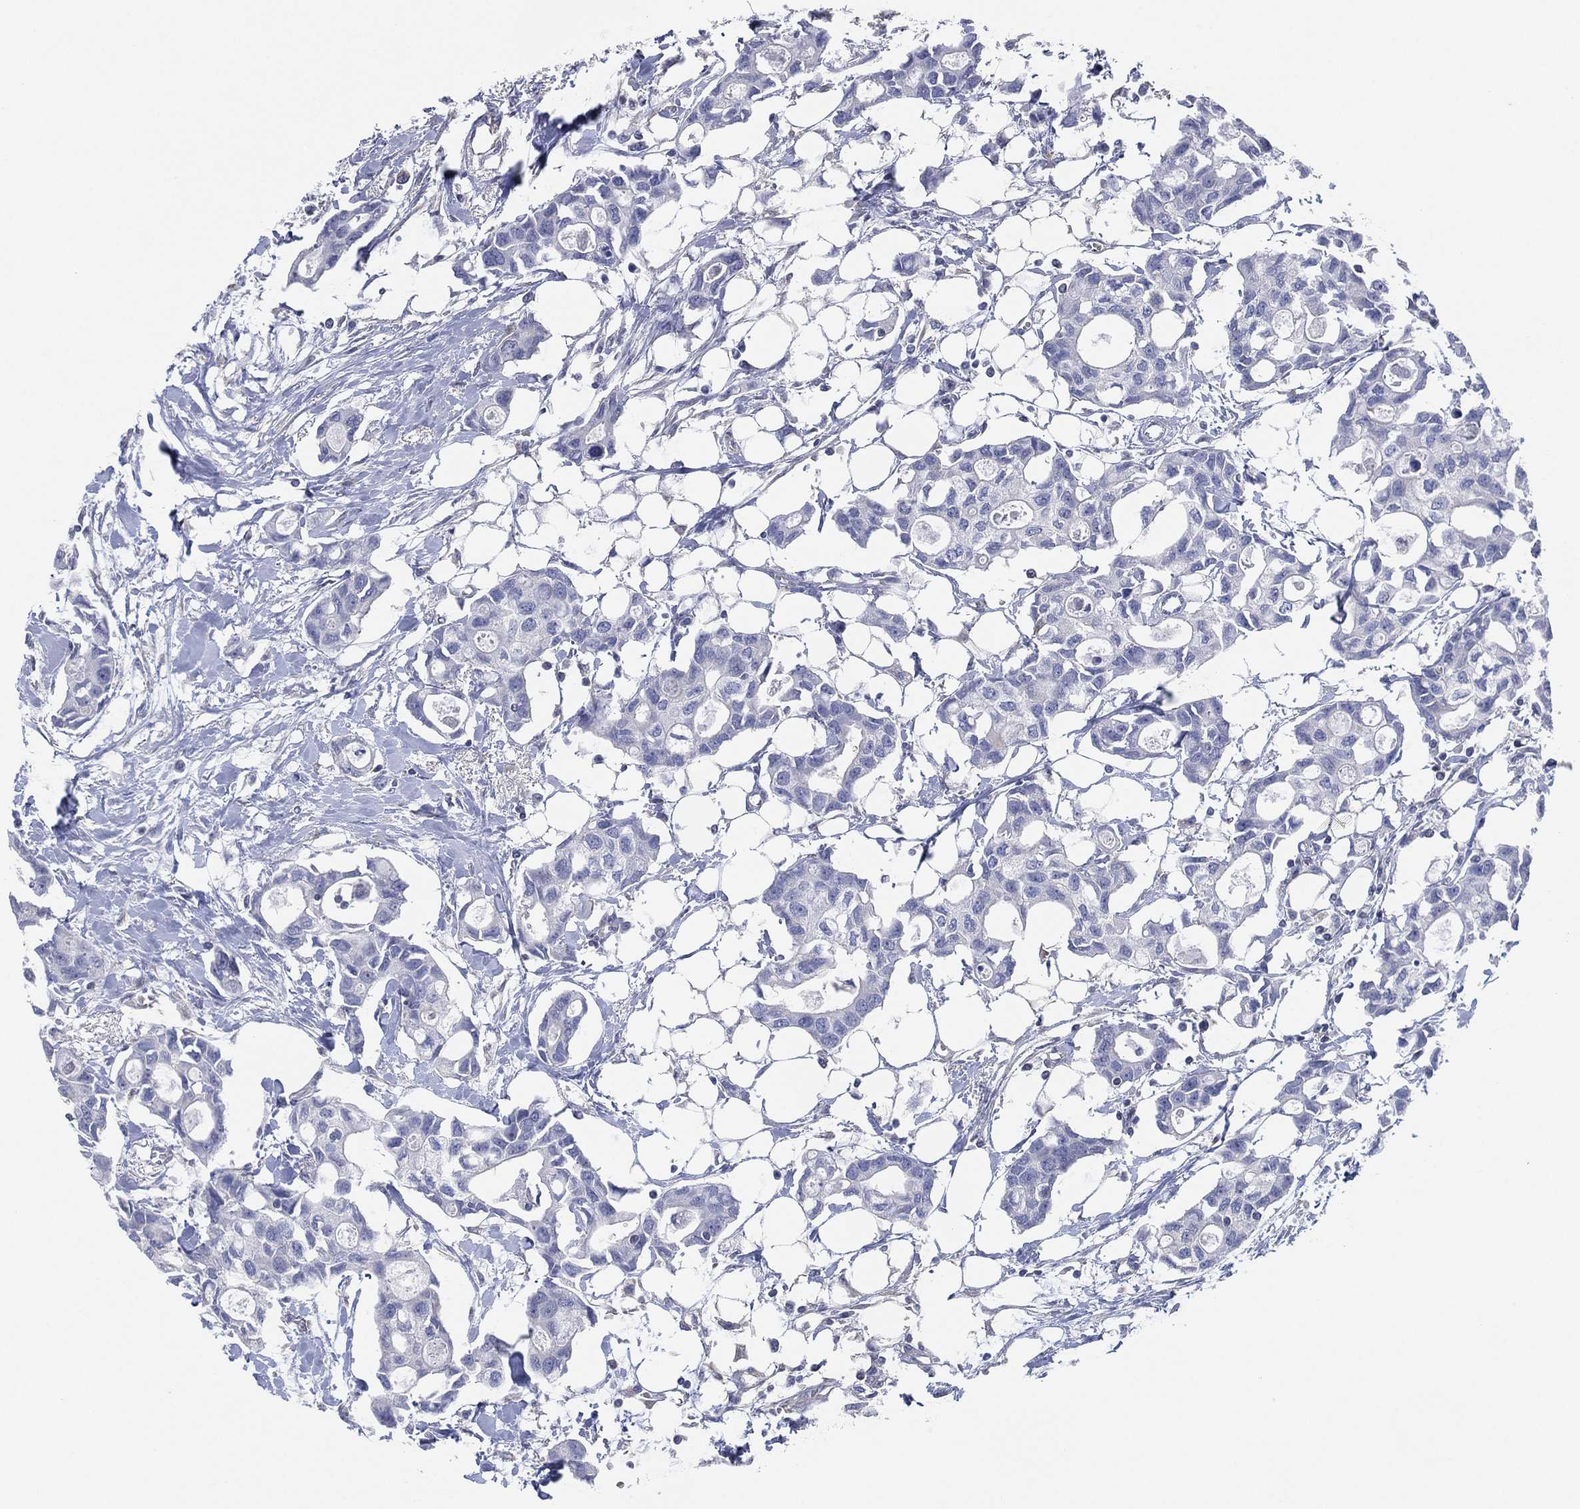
{"staining": {"intensity": "negative", "quantity": "none", "location": "none"}, "tissue": "breast cancer", "cell_type": "Tumor cells", "image_type": "cancer", "snomed": [{"axis": "morphology", "description": "Duct carcinoma"}, {"axis": "topography", "description": "Breast"}], "caption": "DAB immunohistochemical staining of human breast cancer (invasive ductal carcinoma) demonstrates no significant expression in tumor cells. (Immunohistochemistry (ihc), brightfield microscopy, high magnification).", "gene": "CFTR", "patient": {"sex": "female", "age": 83}}